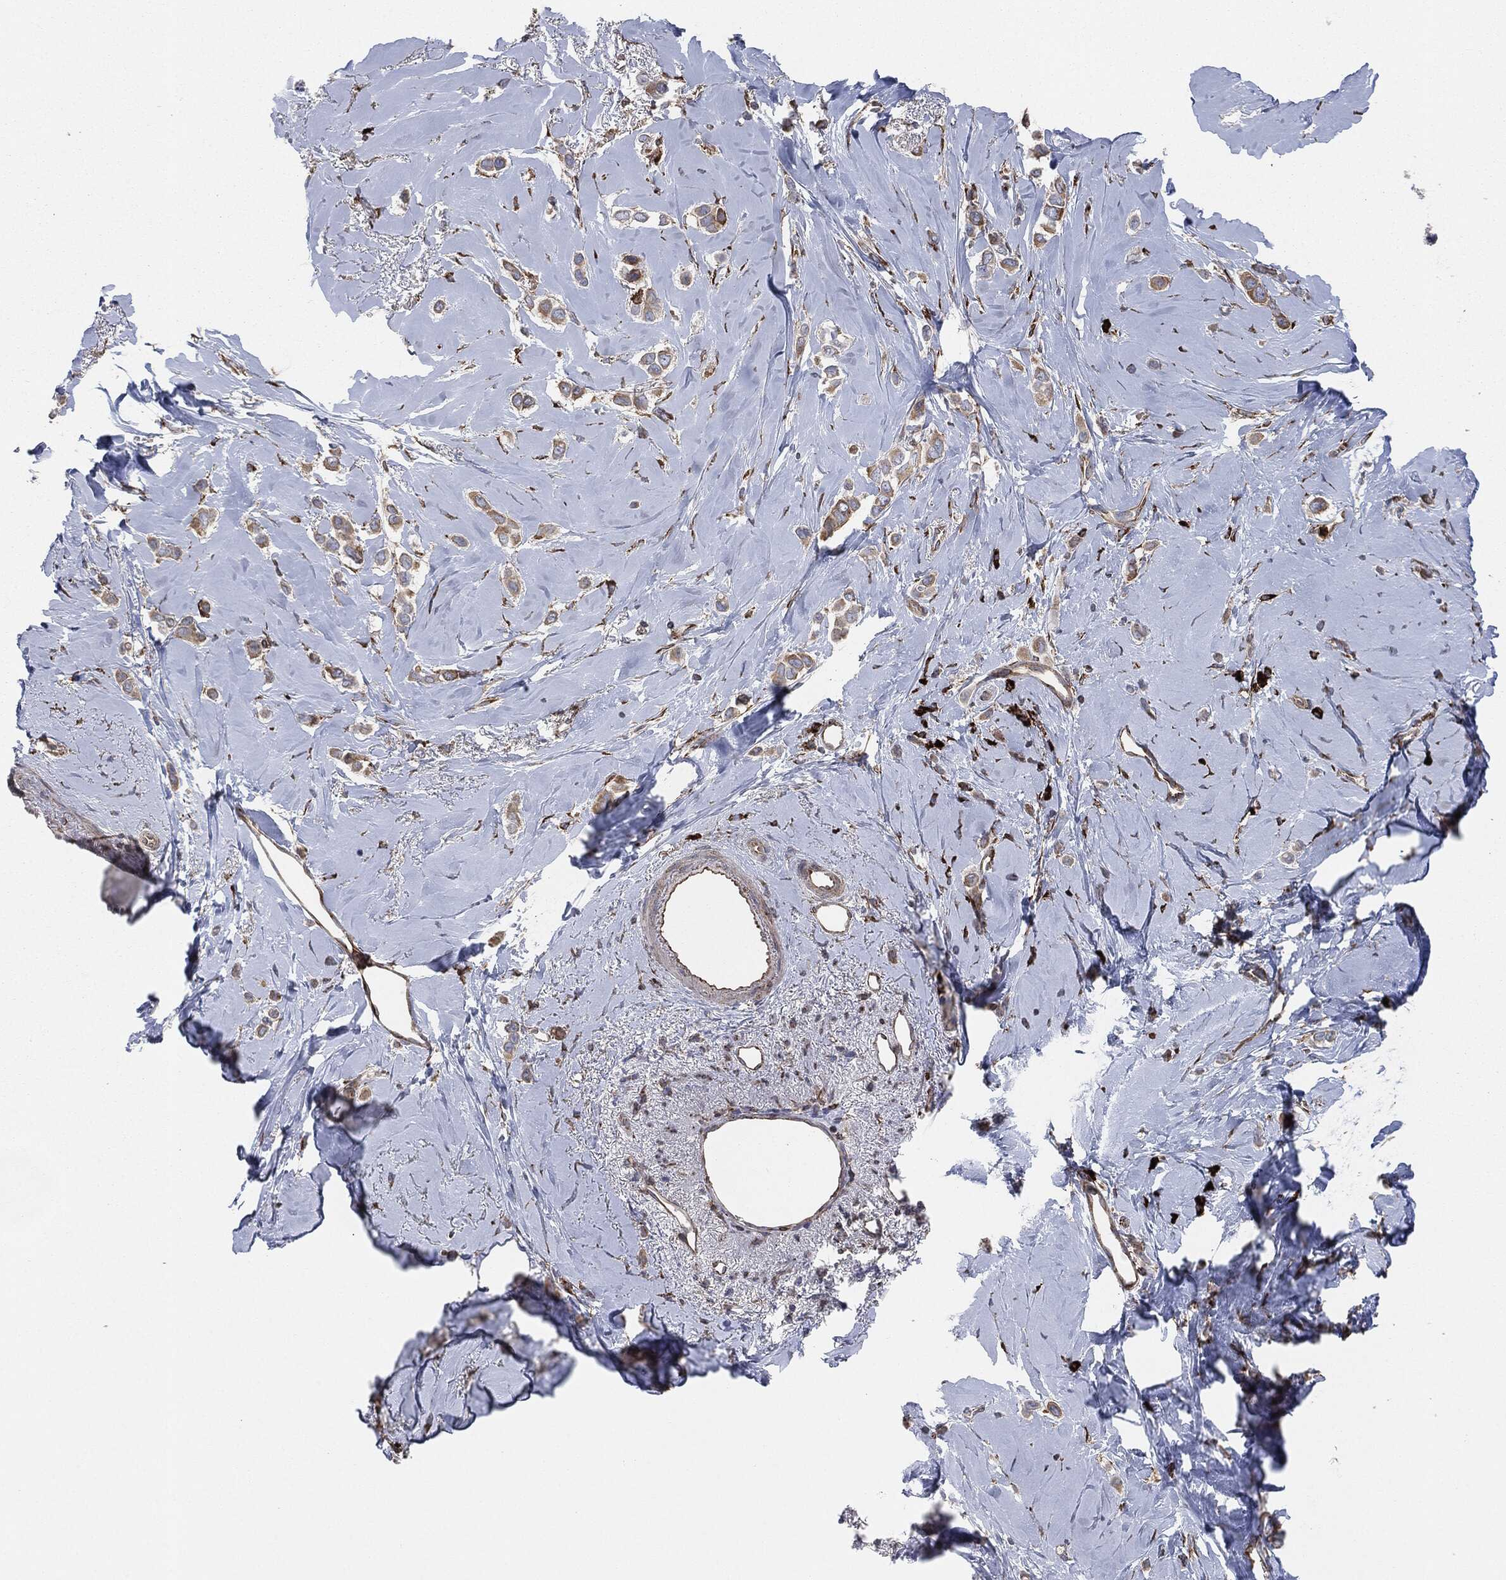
{"staining": {"intensity": "strong", "quantity": ">75%", "location": "cytoplasmic/membranous"}, "tissue": "breast cancer", "cell_type": "Tumor cells", "image_type": "cancer", "snomed": [{"axis": "morphology", "description": "Lobular carcinoma"}, {"axis": "topography", "description": "Breast"}], "caption": "Immunohistochemical staining of human breast lobular carcinoma reveals high levels of strong cytoplasmic/membranous protein staining in about >75% of tumor cells. (brown staining indicates protein expression, while blue staining denotes nuclei).", "gene": "CALR", "patient": {"sex": "female", "age": 66}}